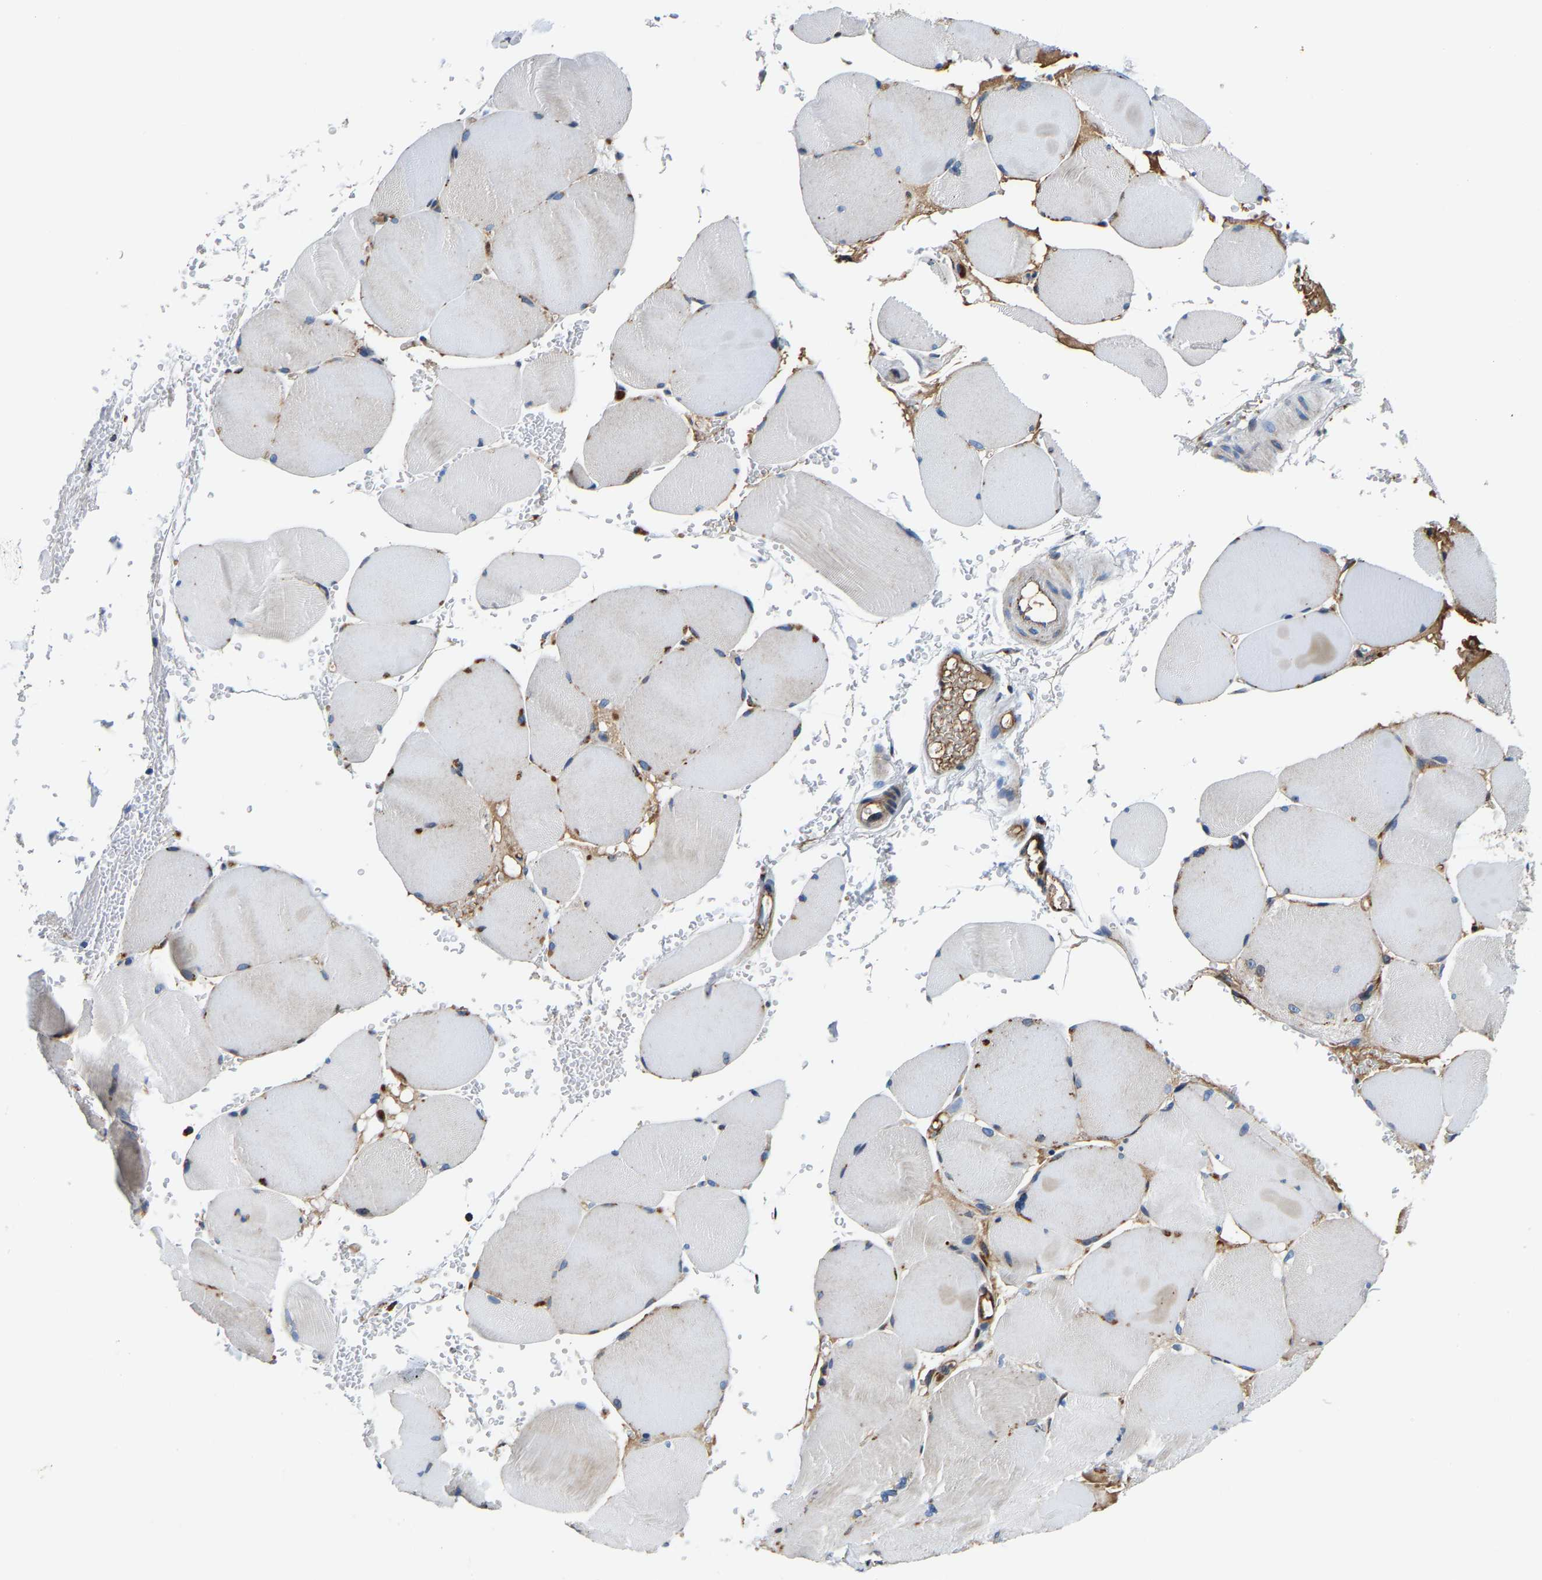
{"staining": {"intensity": "negative", "quantity": "none", "location": "none"}, "tissue": "skeletal muscle", "cell_type": "Myocytes", "image_type": "normal", "snomed": [{"axis": "morphology", "description": "Normal tissue, NOS"}, {"axis": "topography", "description": "Skin"}, {"axis": "topography", "description": "Skeletal muscle"}], "caption": "Immunohistochemistry (IHC) of normal human skeletal muscle exhibits no positivity in myocytes. (IHC, brightfield microscopy, high magnification).", "gene": "DPP7", "patient": {"sex": "male", "age": 83}}